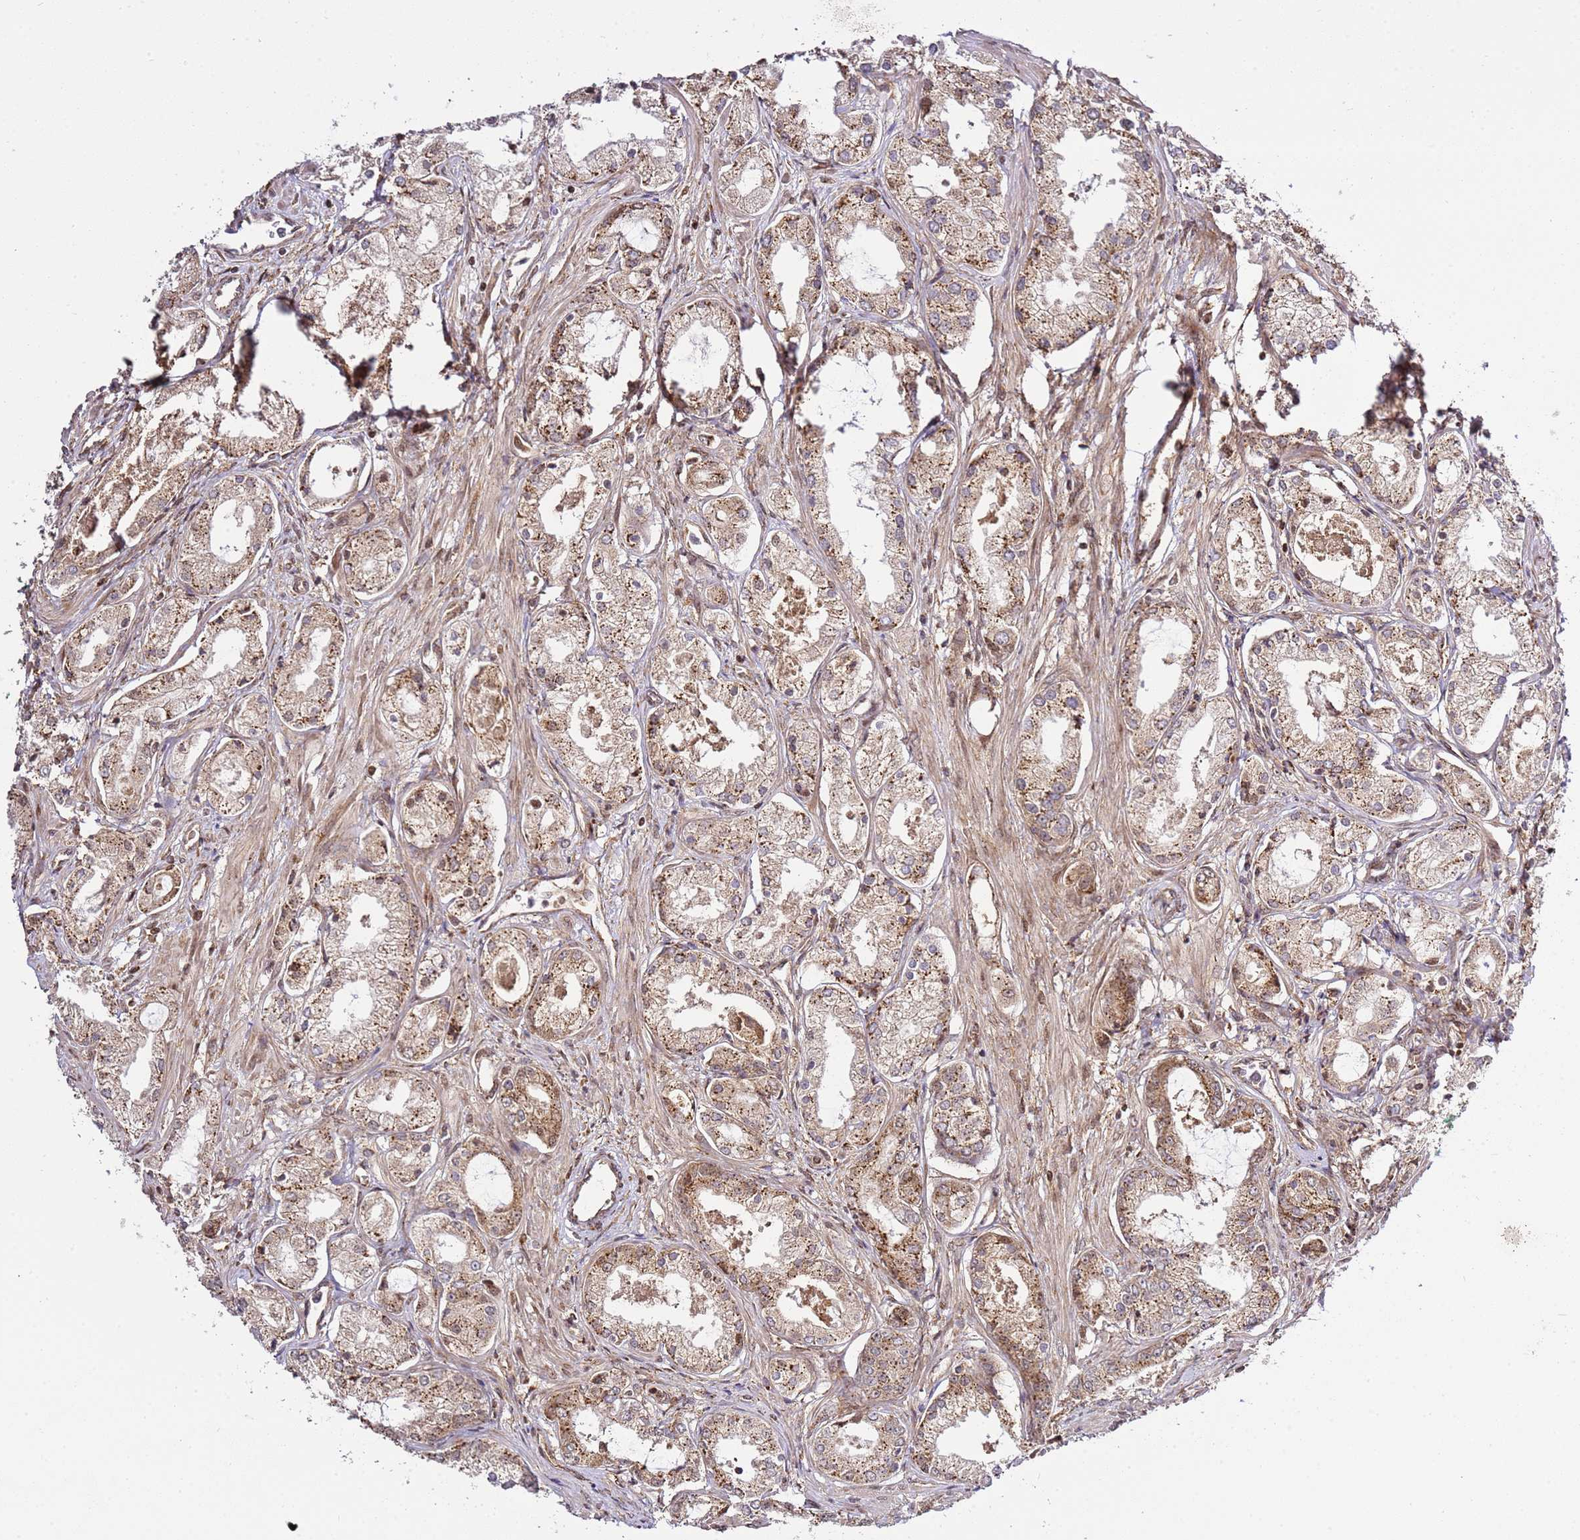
{"staining": {"intensity": "weak", "quantity": ">75%", "location": "cytoplasmic/membranous"}, "tissue": "prostate cancer", "cell_type": "Tumor cells", "image_type": "cancer", "snomed": [{"axis": "morphology", "description": "Adenocarcinoma, Low grade"}, {"axis": "topography", "description": "Prostate"}], "caption": "Human prostate cancer stained for a protein (brown) reveals weak cytoplasmic/membranous positive staining in about >75% of tumor cells.", "gene": "RASA3", "patient": {"sex": "male", "age": 68}}